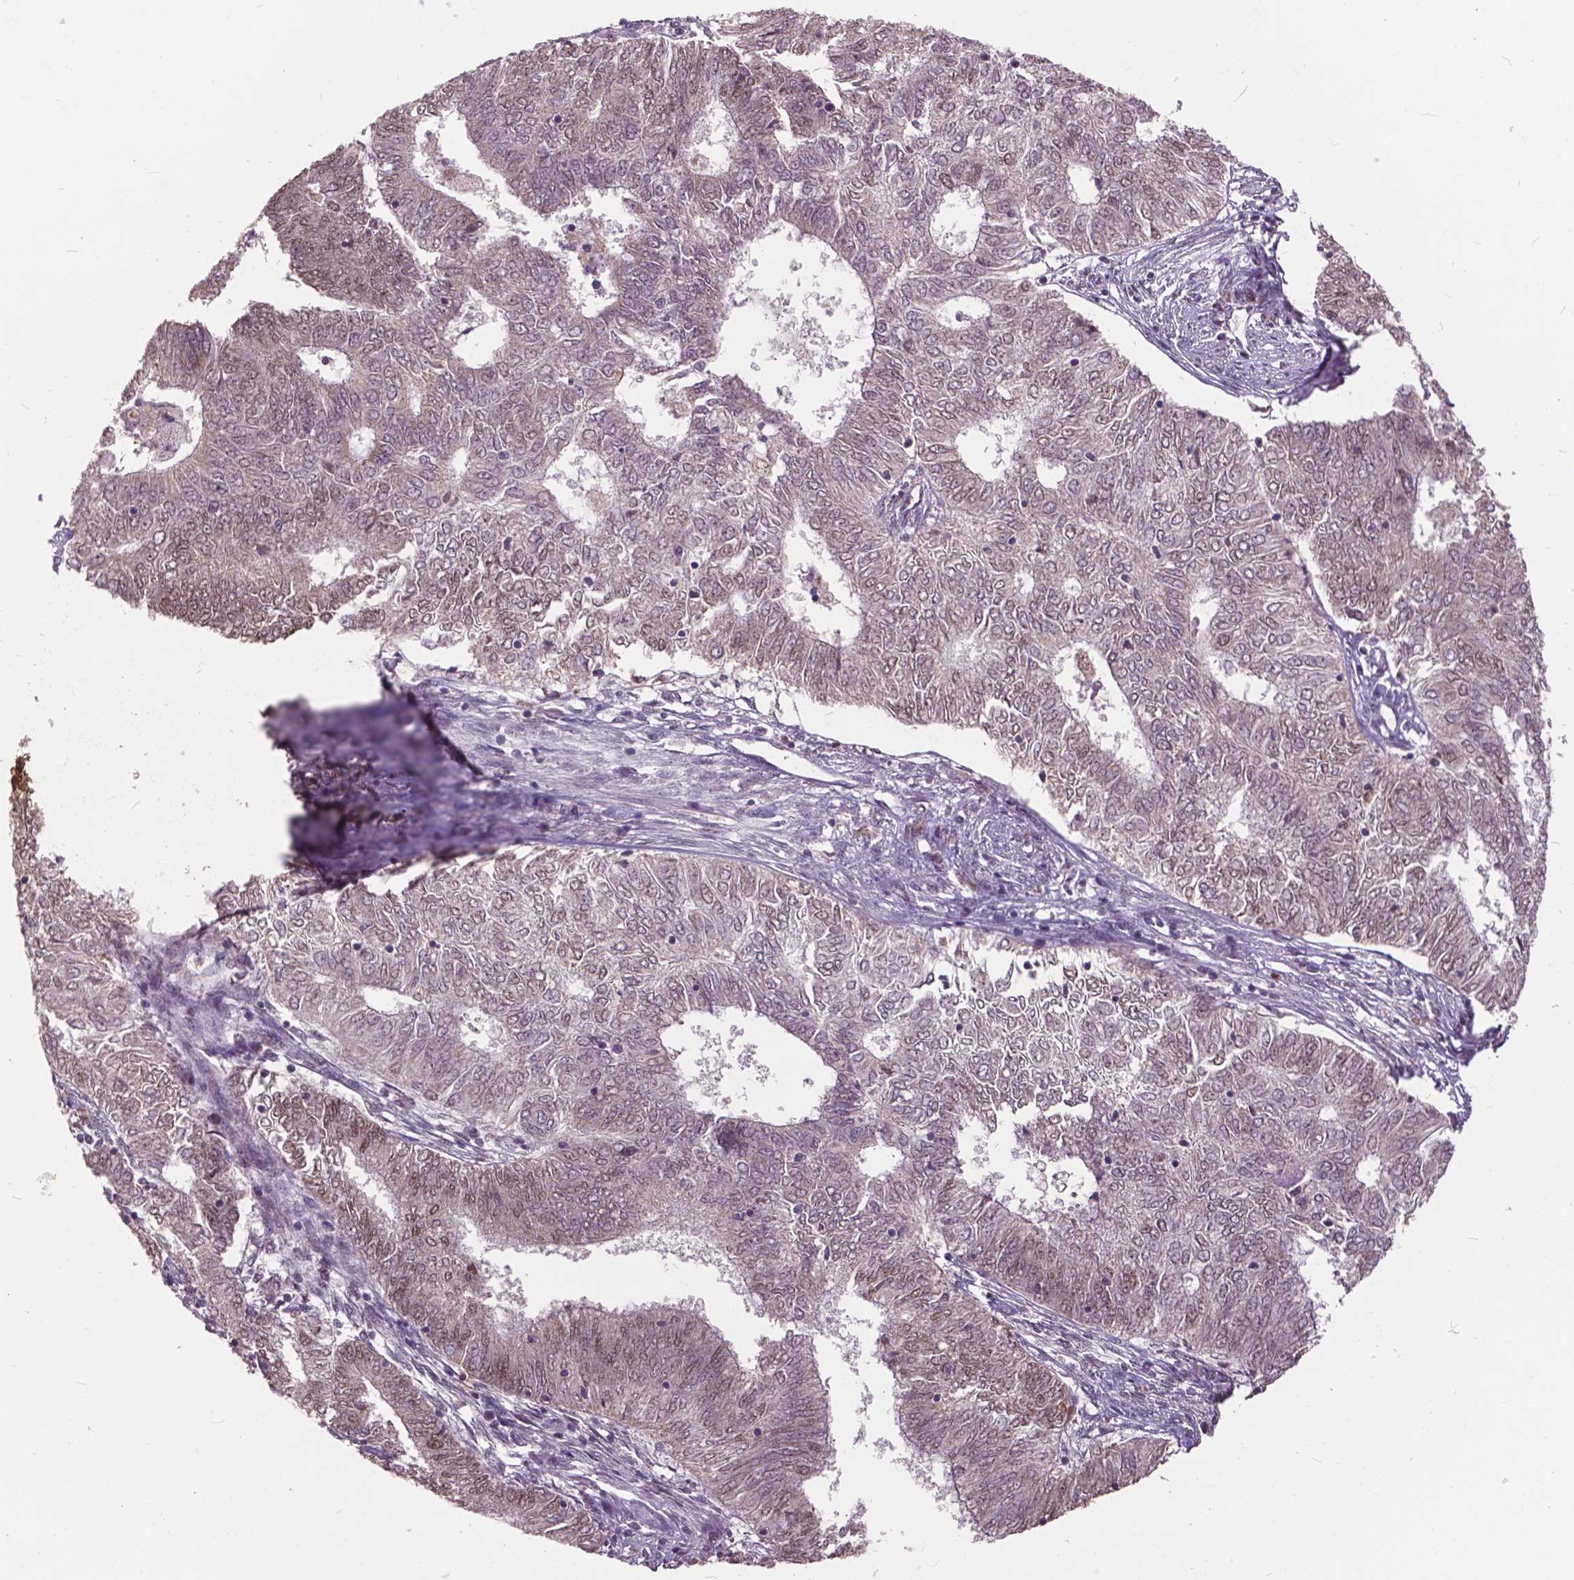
{"staining": {"intensity": "moderate", "quantity": "25%-75%", "location": "nuclear"}, "tissue": "endometrial cancer", "cell_type": "Tumor cells", "image_type": "cancer", "snomed": [{"axis": "morphology", "description": "Adenocarcinoma, NOS"}, {"axis": "topography", "description": "Endometrium"}], "caption": "A brown stain shows moderate nuclear positivity of a protein in adenocarcinoma (endometrial) tumor cells. (IHC, brightfield microscopy, high magnification).", "gene": "MSH2", "patient": {"sex": "female", "age": 62}}